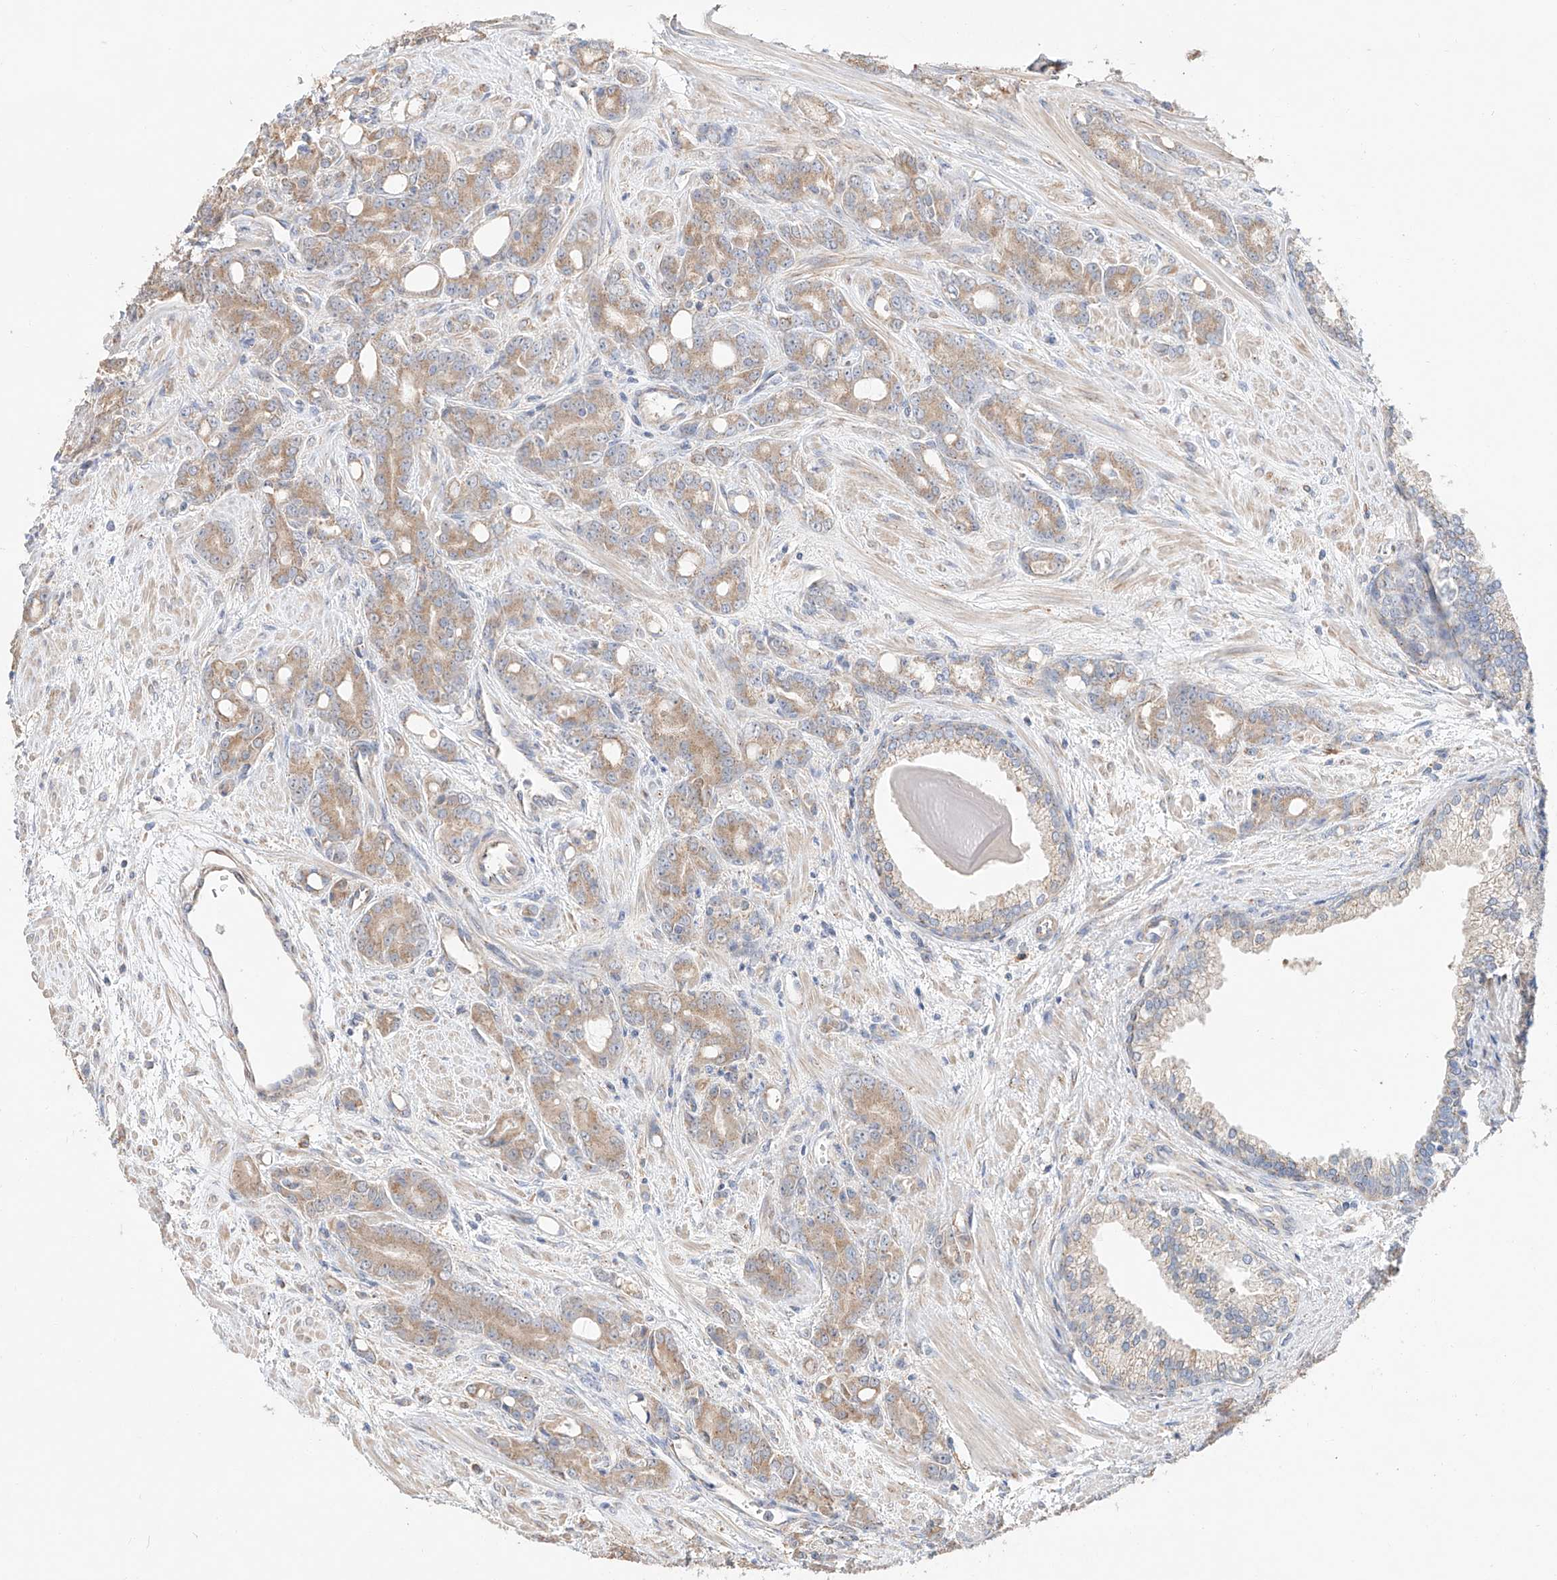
{"staining": {"intensity": "weak", "quantity": ">75%", "location": "cytoplasmic/membranous"}, "tissue": "prostate cancer", "cell_type": "Tumor cells", "image_type": "cancer", "snomed": [{"axis": "morphology", "description": "Adenocarcinoma, High grade"}, {"axis": "topography", "description": "Prostate"}], "caption": "Immunohistochemical staining of human prostate adenocarcinoma (high-grade) demonstrates weak cytoplasmic/membranous protein positivity in approximately >75% of tumor cells. The protein is shown in brown color, while the nuclei are stained blue.", "gene": "MOSPD1", "patient": {"sex": "male", "age": 62}}